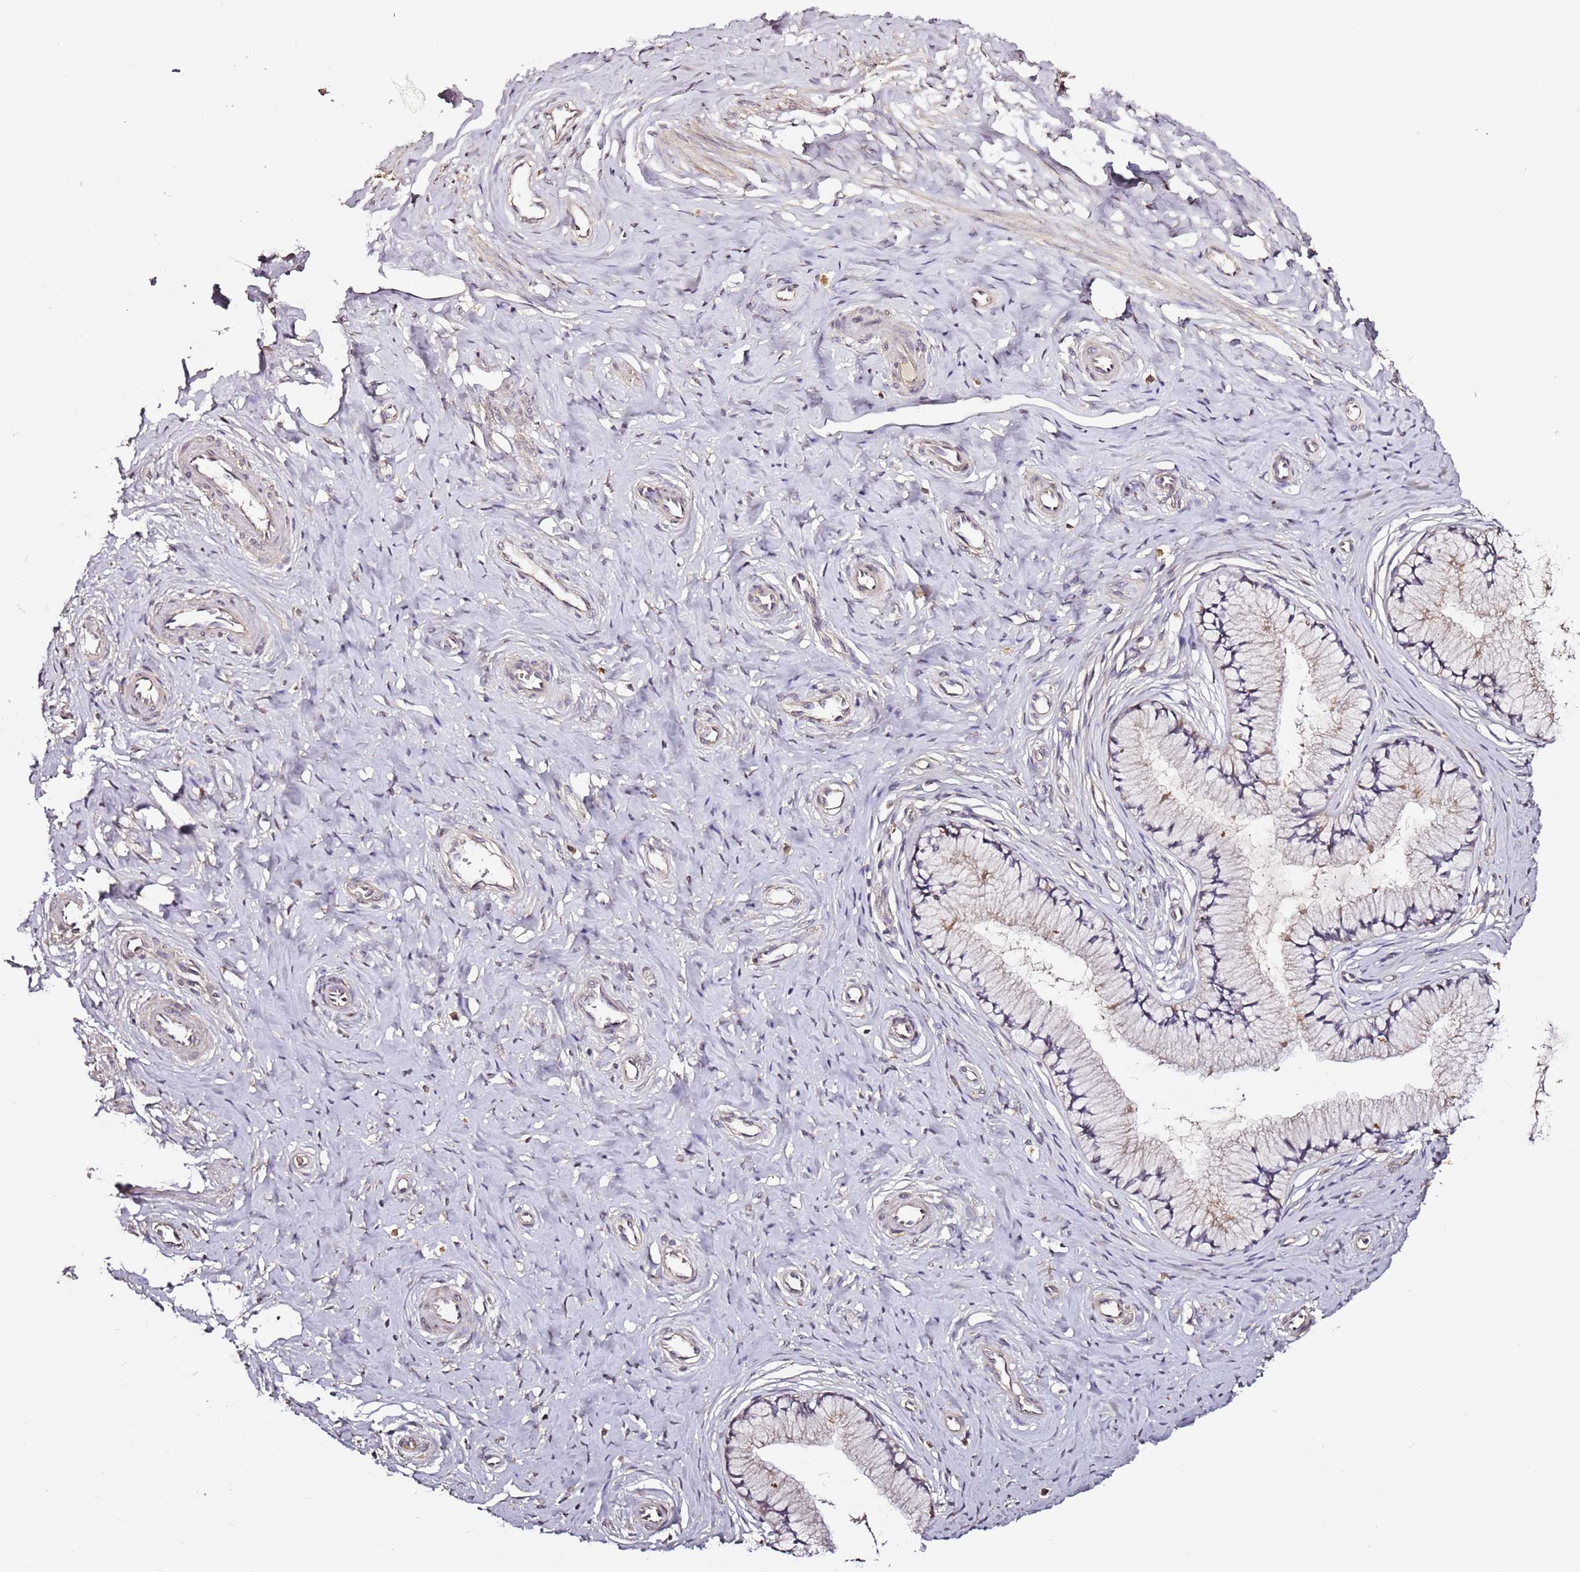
{"staining": {"intensity": "weak", "quantity": "<25%", "location": "cytoplasmic/membranous"}, "tissue": "cervix", "cell_type": "Glandular cells", "image_type": "normal", "snomed": [{"axis": "morphology", "description": "Normal tissue, NOS"}, {"axis": "topography", "description": "Cervix"}], "caption": "This micrograph is of unremarkable cervix stained with immunohistochemistry (IHC) to label a protein in brown with the nuclei are counter-stained blue. There is no staining in glandular cells.", "gene": "C6orf136", "patient": {"sex": "female", "age": 36}}